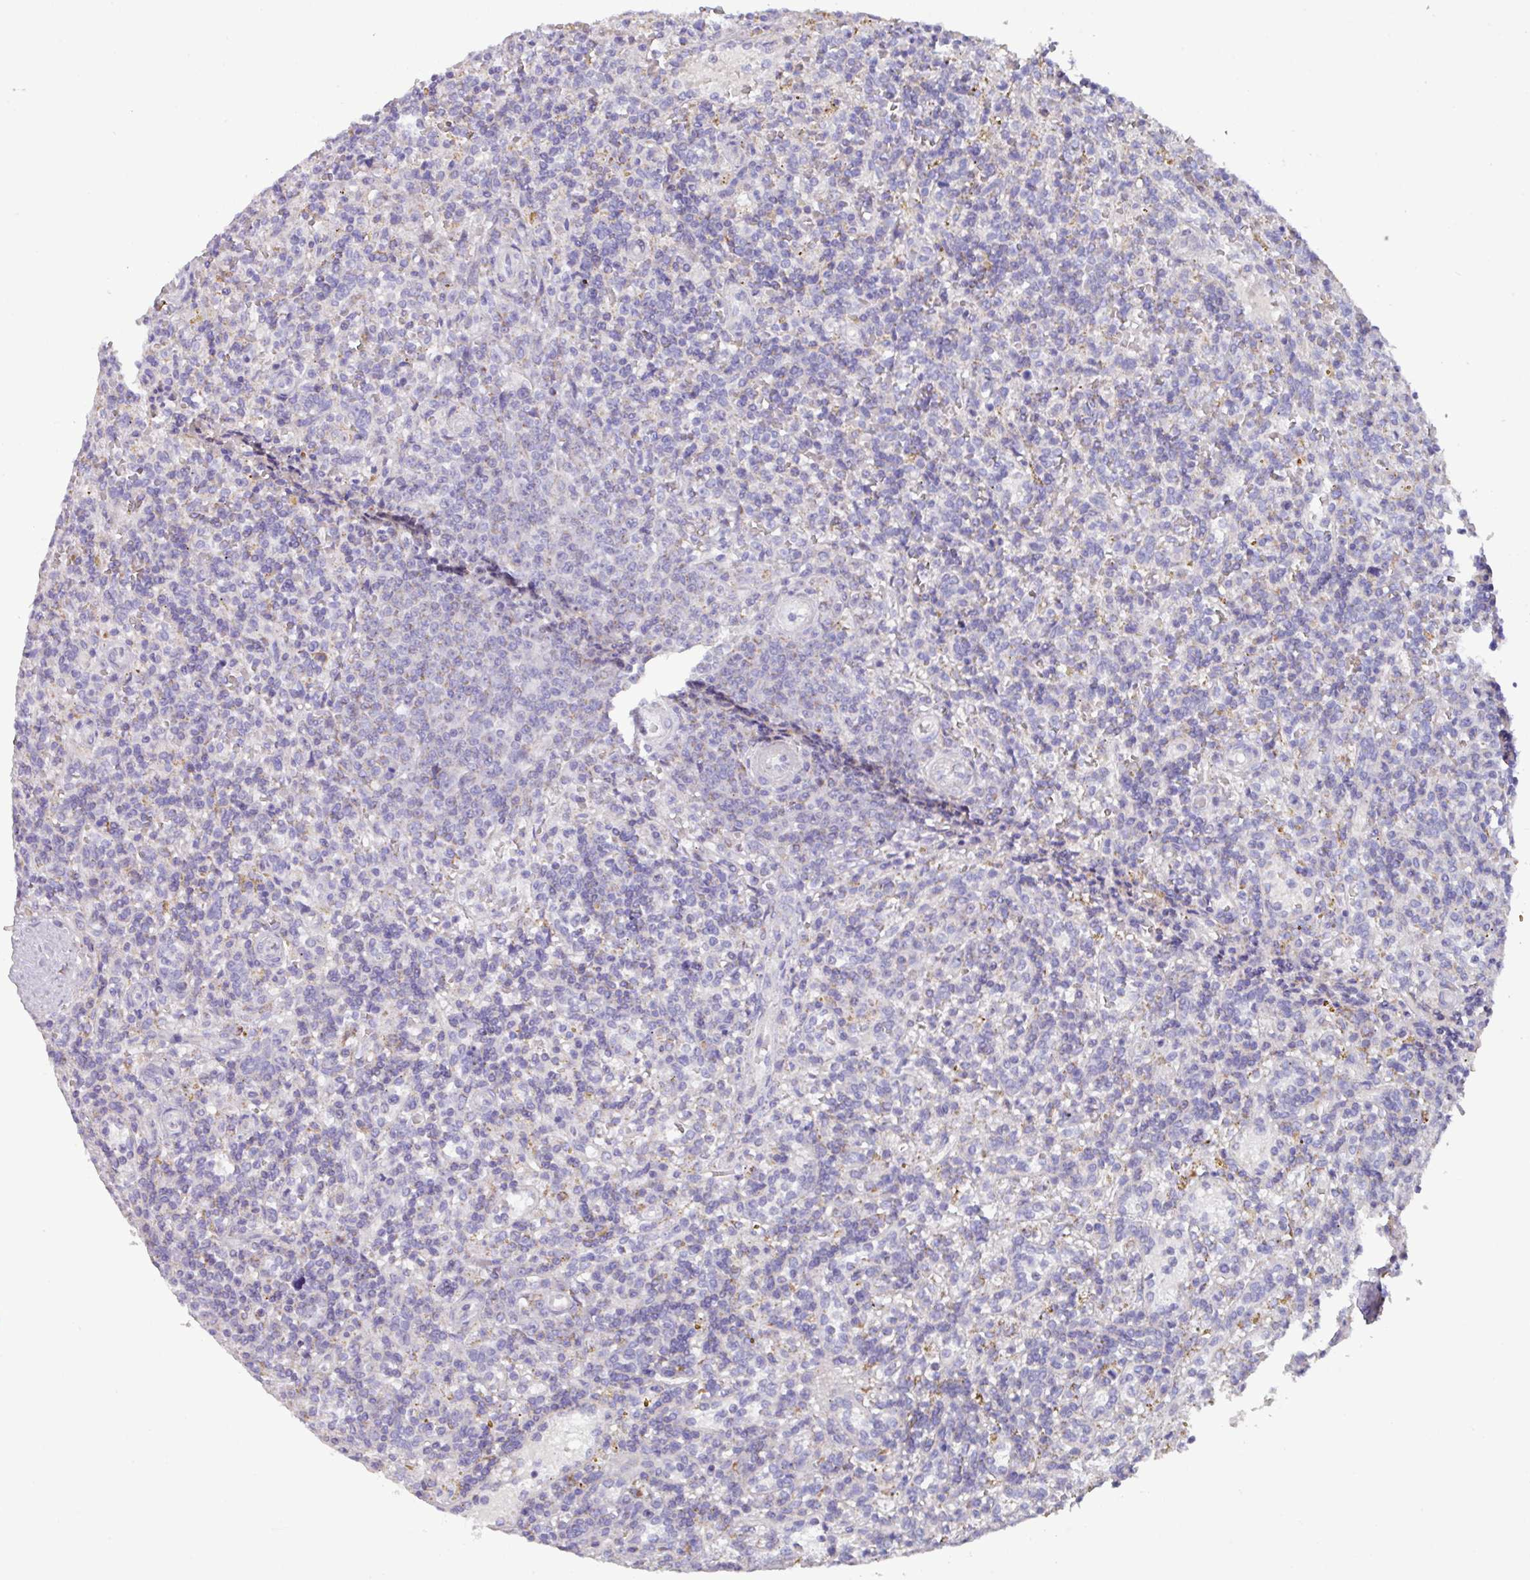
{"staining": {"intensity": "negative", "quantity": "none", "location": "none"}, "tissue": "lymphoma", "cell_type": "Tumor cells", "image_type": "cancer", "snomed": [{"axis": "morphology", "description": "Malignant lymphoma, non-Hodgkin's type, Low grade"}, {"axis": "topography", "description": "Spleen"}], "caption": "Immunohistochemistry (IHC) of lymphoma displays no positivity in tumor cells. (Brightfield microscopy of DAB (3,3'-diaminobenzidine) immunohistochemistry (IHC) at high magnification).", "gene": "MT-ND4", "patient": {"sex": "male", "age": 67}}